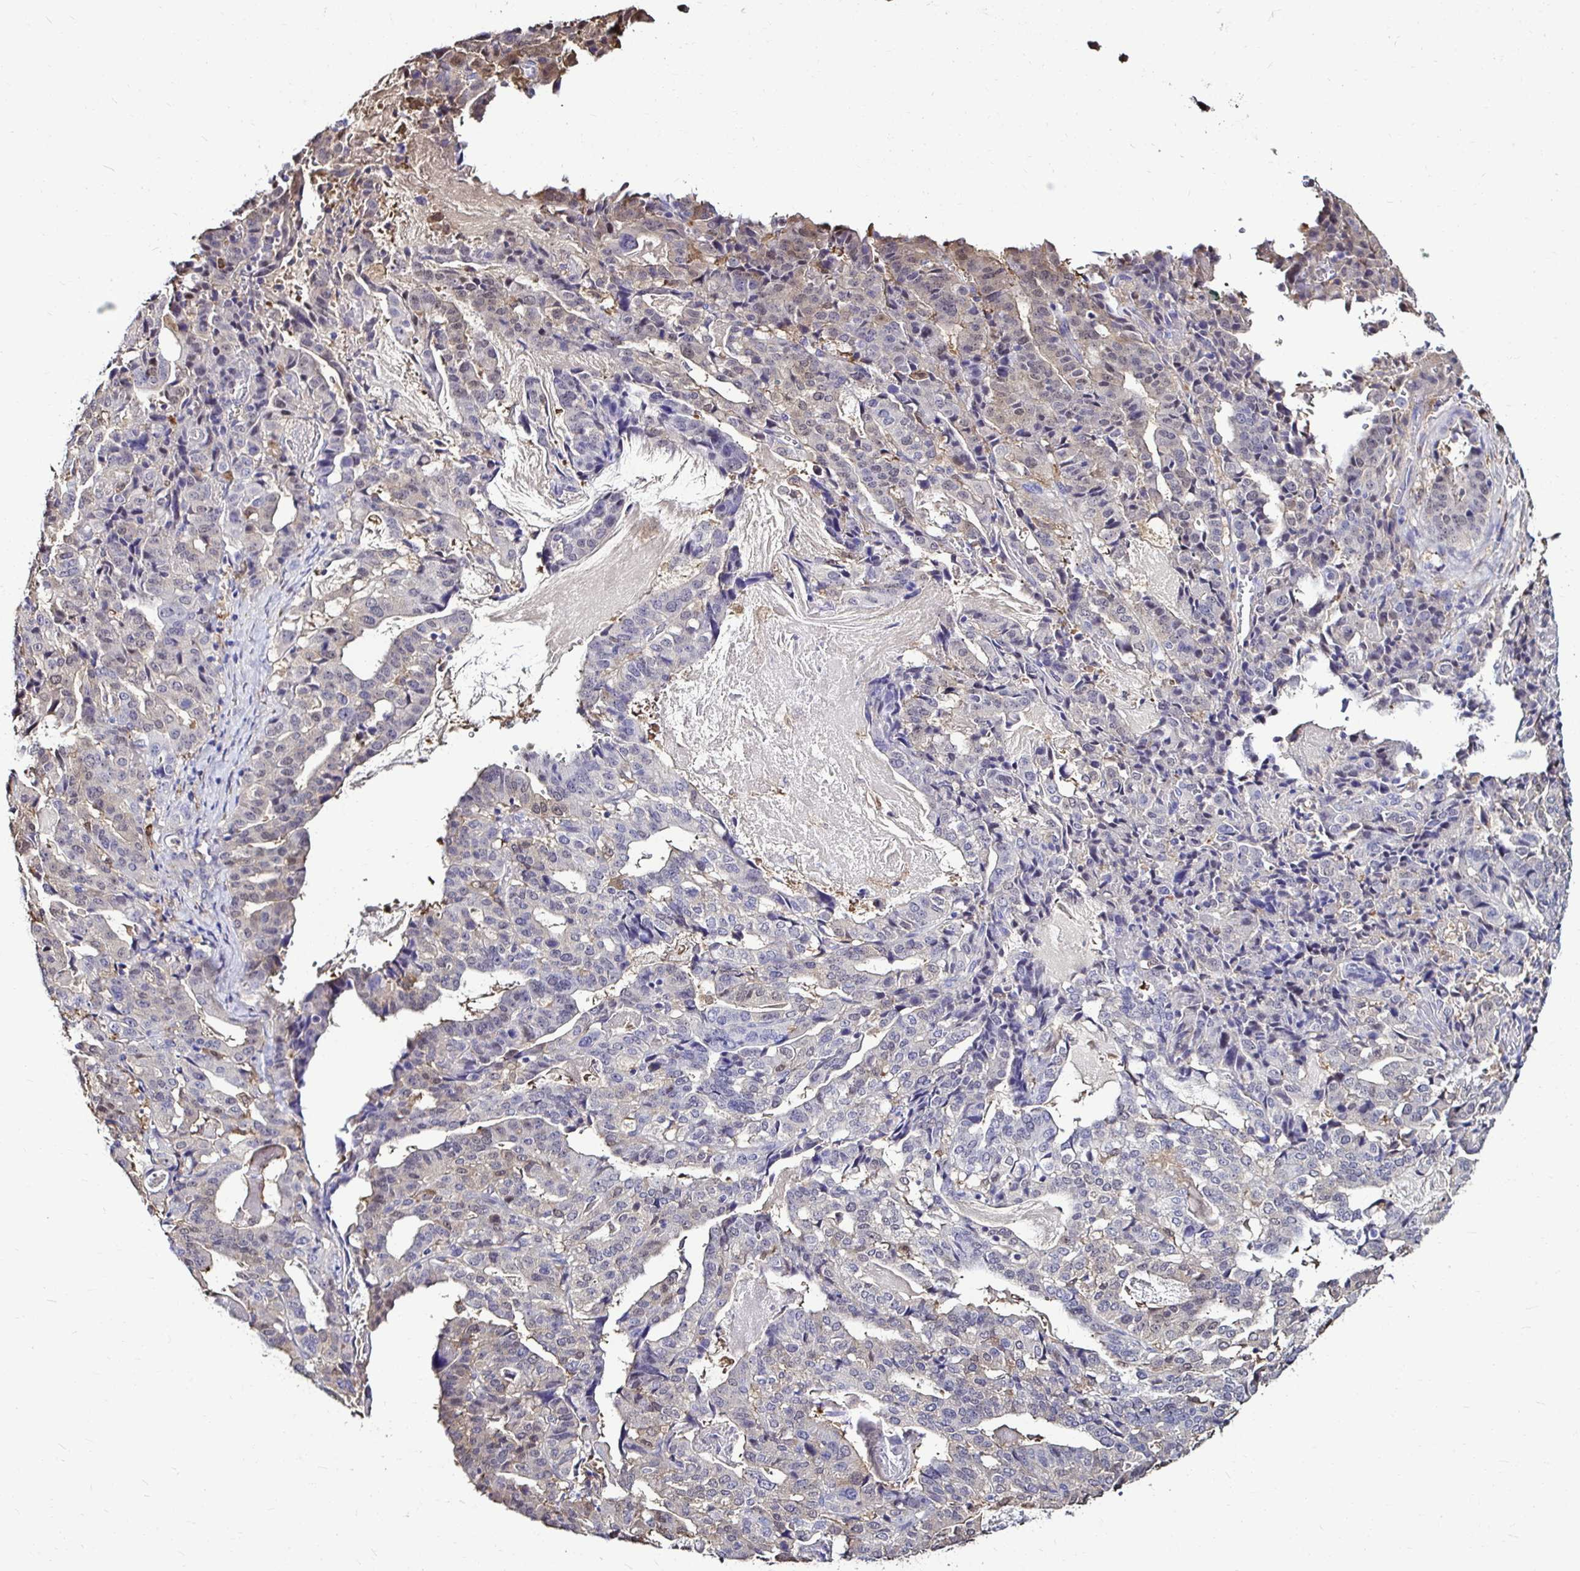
{"staining": {"intensity": "negative", "quantity": "none", "location": "none"}, "tissue": "stomach cancer", "cell_type": "Tumor cells", "image_type": "cancer", "snomed": [{"axis": "morphology", "description": "Adenocarcinoma, NOS"}, {"axis": "topography", "description": "Stomach"}], "caption": "High power microscopy photomicrograph of an IHC photomicrograph of stomach cancer, revealing no significant staining in tumor cells.", "gene": "IDH1", "patient": {"sex": "male", "age": 48}}